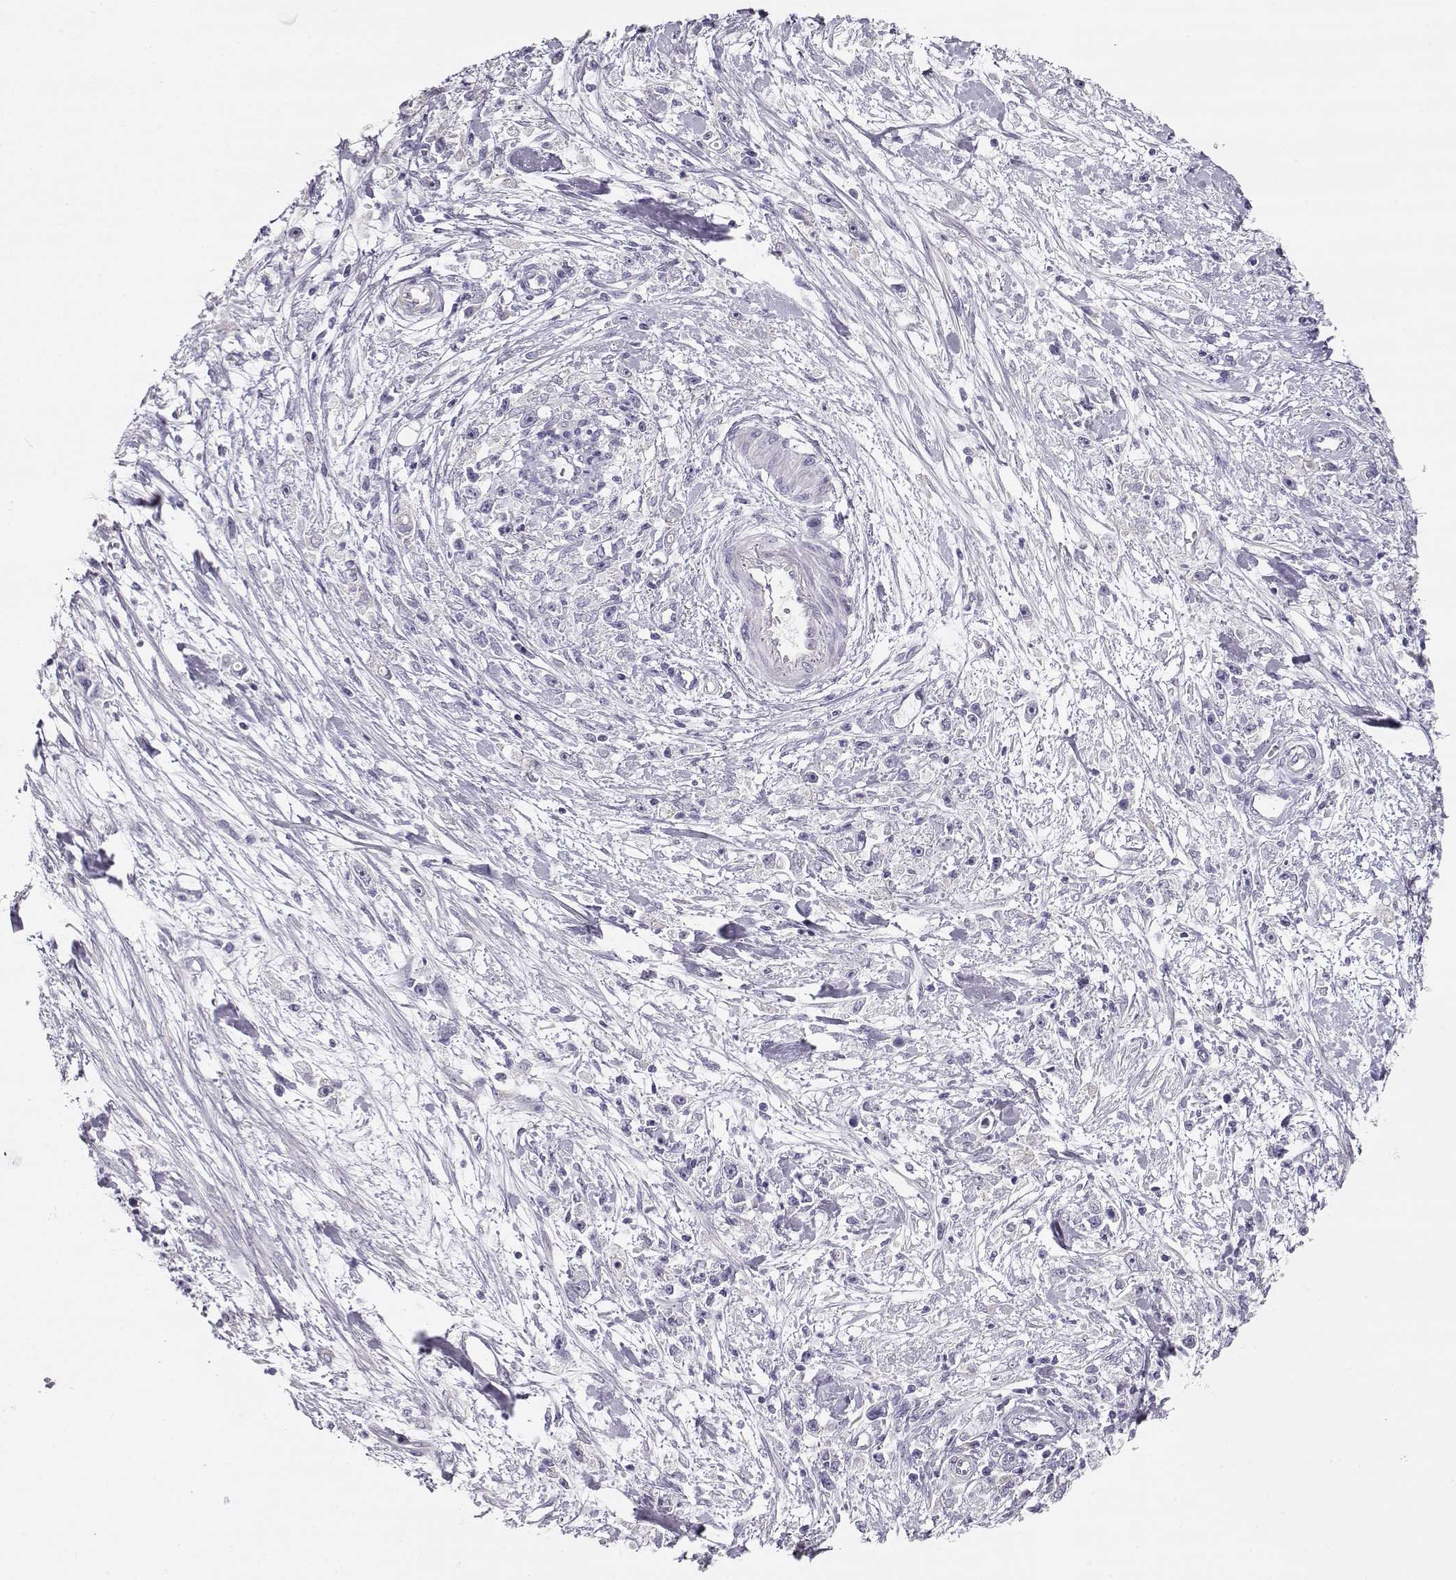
{"staining": {"intensity": "negative", "quantity": "none", "location": "none"}, "tissue": "stomach cancer", "cell_type": "Tumor cells", "image_type": "cancer", "snomed": [{"axis": "morphology", "description": "Adenocarcinoma, NOS"}, {"axis": "topography", "description": "Stomach"}], "caption": "Tumor cells show no significant expression in stomach adenocarcinoma.", "gene": "GLIPR1L2", "patient": {"sex": "female", "age": 59}}